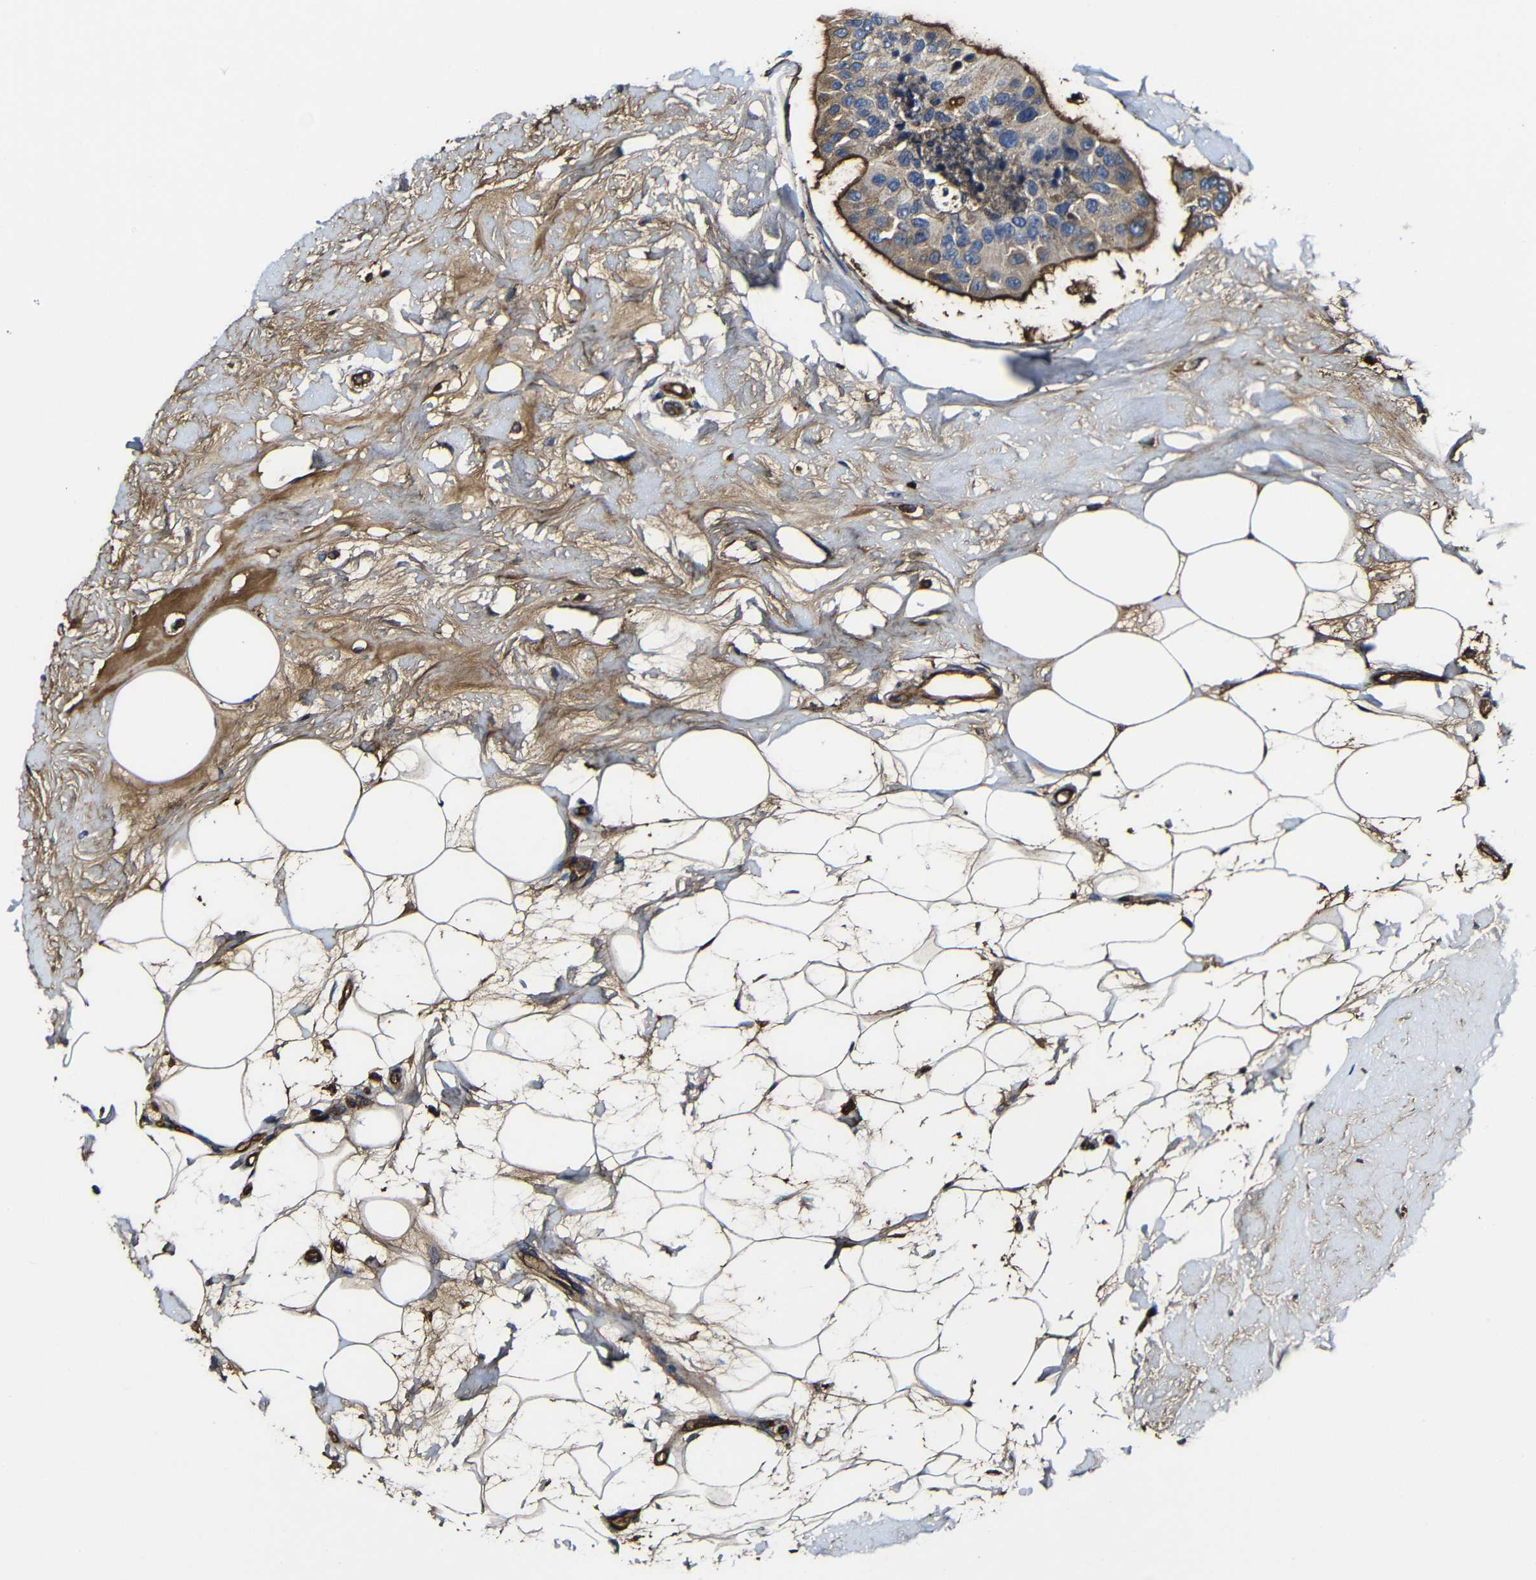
{"staining": {"intensity": "moderate", "quantity": ">75%", "location": "cytoplasmic/membranous"}, "tissue": "breast cancer", "cell_type": "Tumor cells", "image_type": "cancer", "snomed": [{"axis": "morphology", "description": "Normal tissue, NOS"}, {"axis": "morphology", "description": "Duct carcinoma"}, {"axis": "topography", "description": "Breast"}], "caption": "Immunohistochemical staining of breast cancer (invasive ductal carcinoma) shows medium levels of moderate cytoplasmic/membranous protein positivity in about >75% of tumor cells.", "gene": "MSN", "patient": {"sex": "female", "age": 39}}